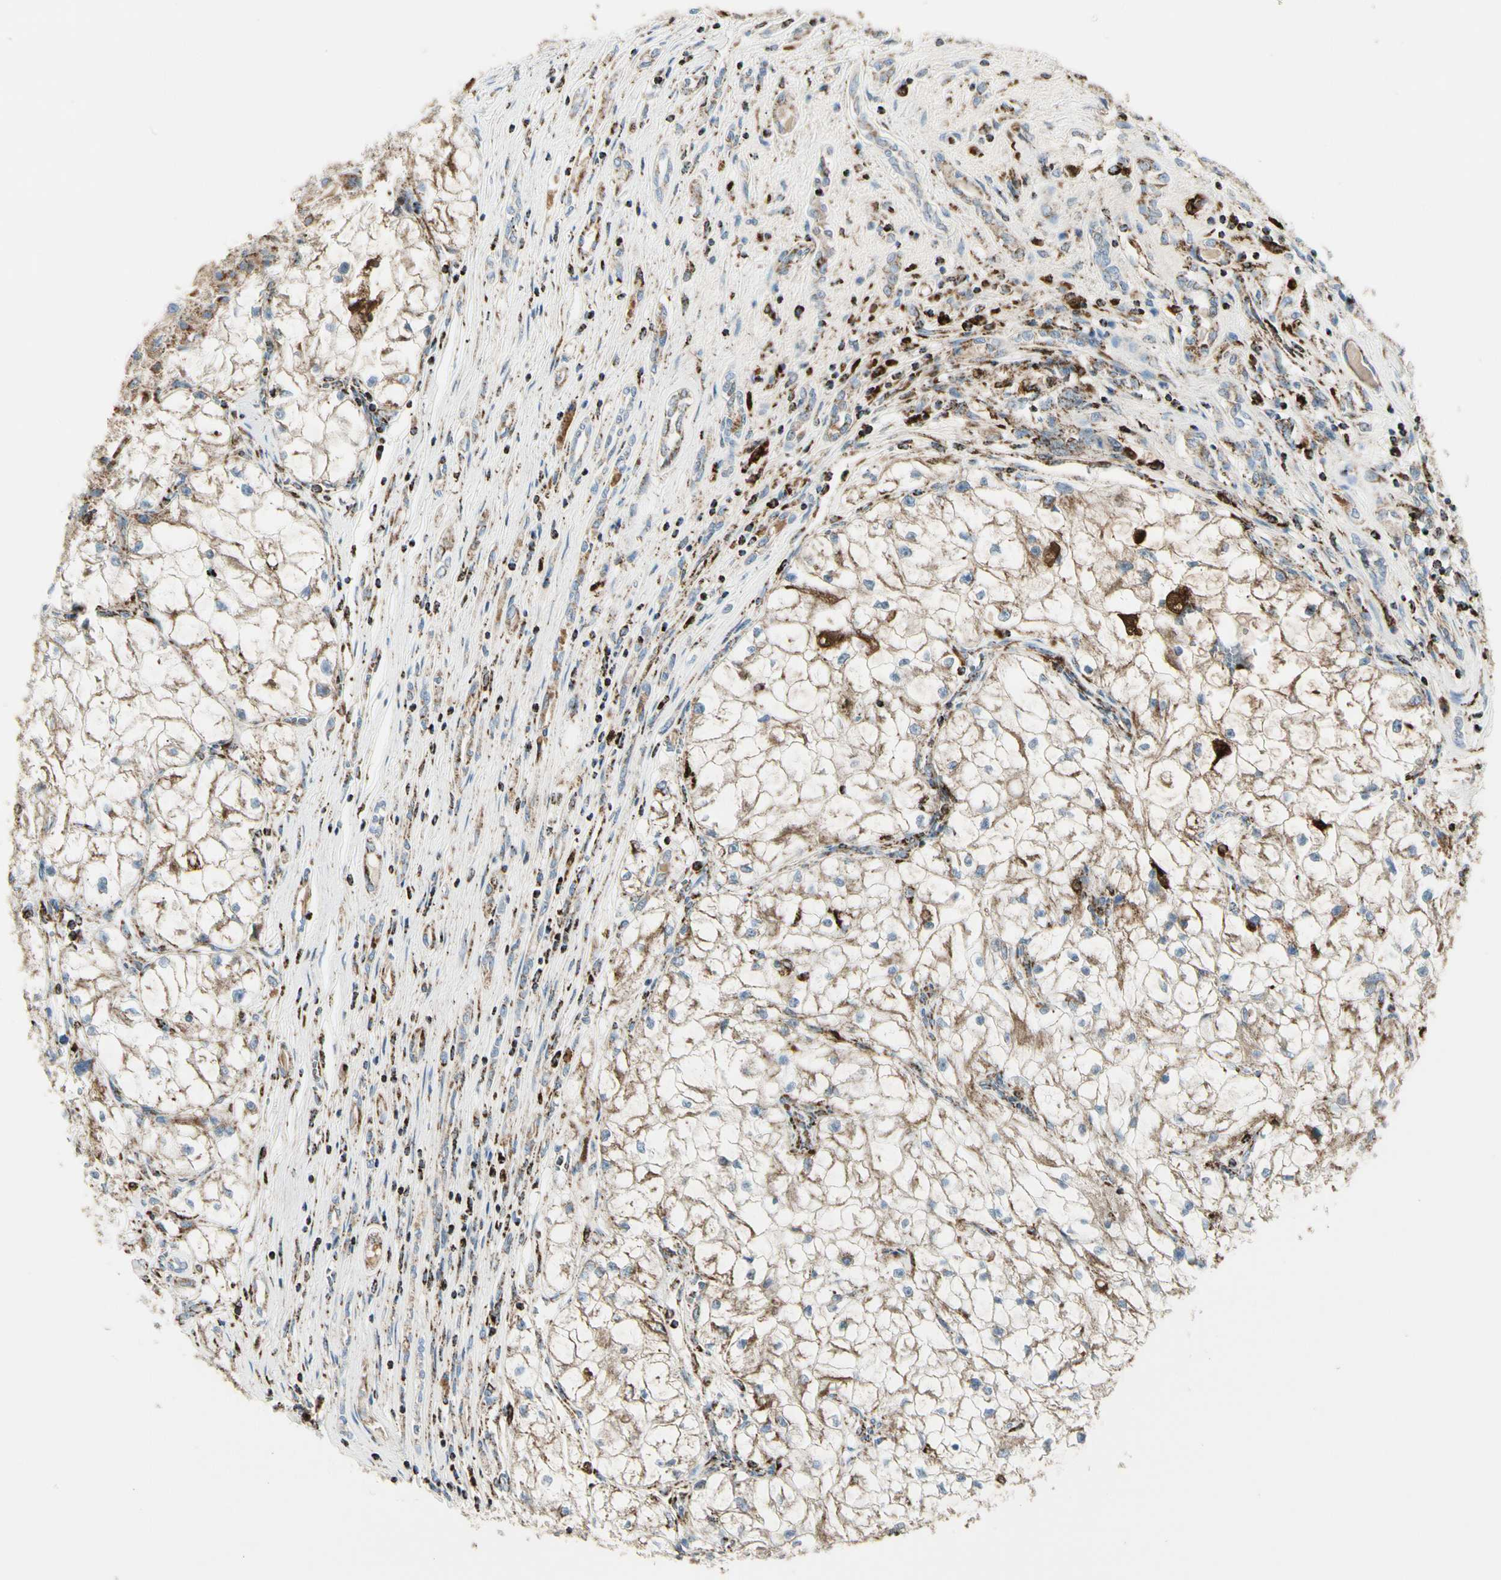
{"staining": {"intensity": "moderate", "quantity": ">75%", "location": "cytoplasmic/membranous"}, "tissue": "renal cancer", "cell_type": "Tumor cells", "image_type": "cancer", "snomed": [{"axis": "morphology", "description": "Adenocarcinoma, NOS"}, {"axis": "topography", "description": "Kidney"}], "caption": "Tumor cells reveal moderate cytoplasmic/membranous staining in approximately >75% of cells in renal cancer (adenocarcinoma). (Brightfield microscopy of DAB IHC at high magnification).", "gene": "ME2", "patient": {"sex": "female", "age": 70}}